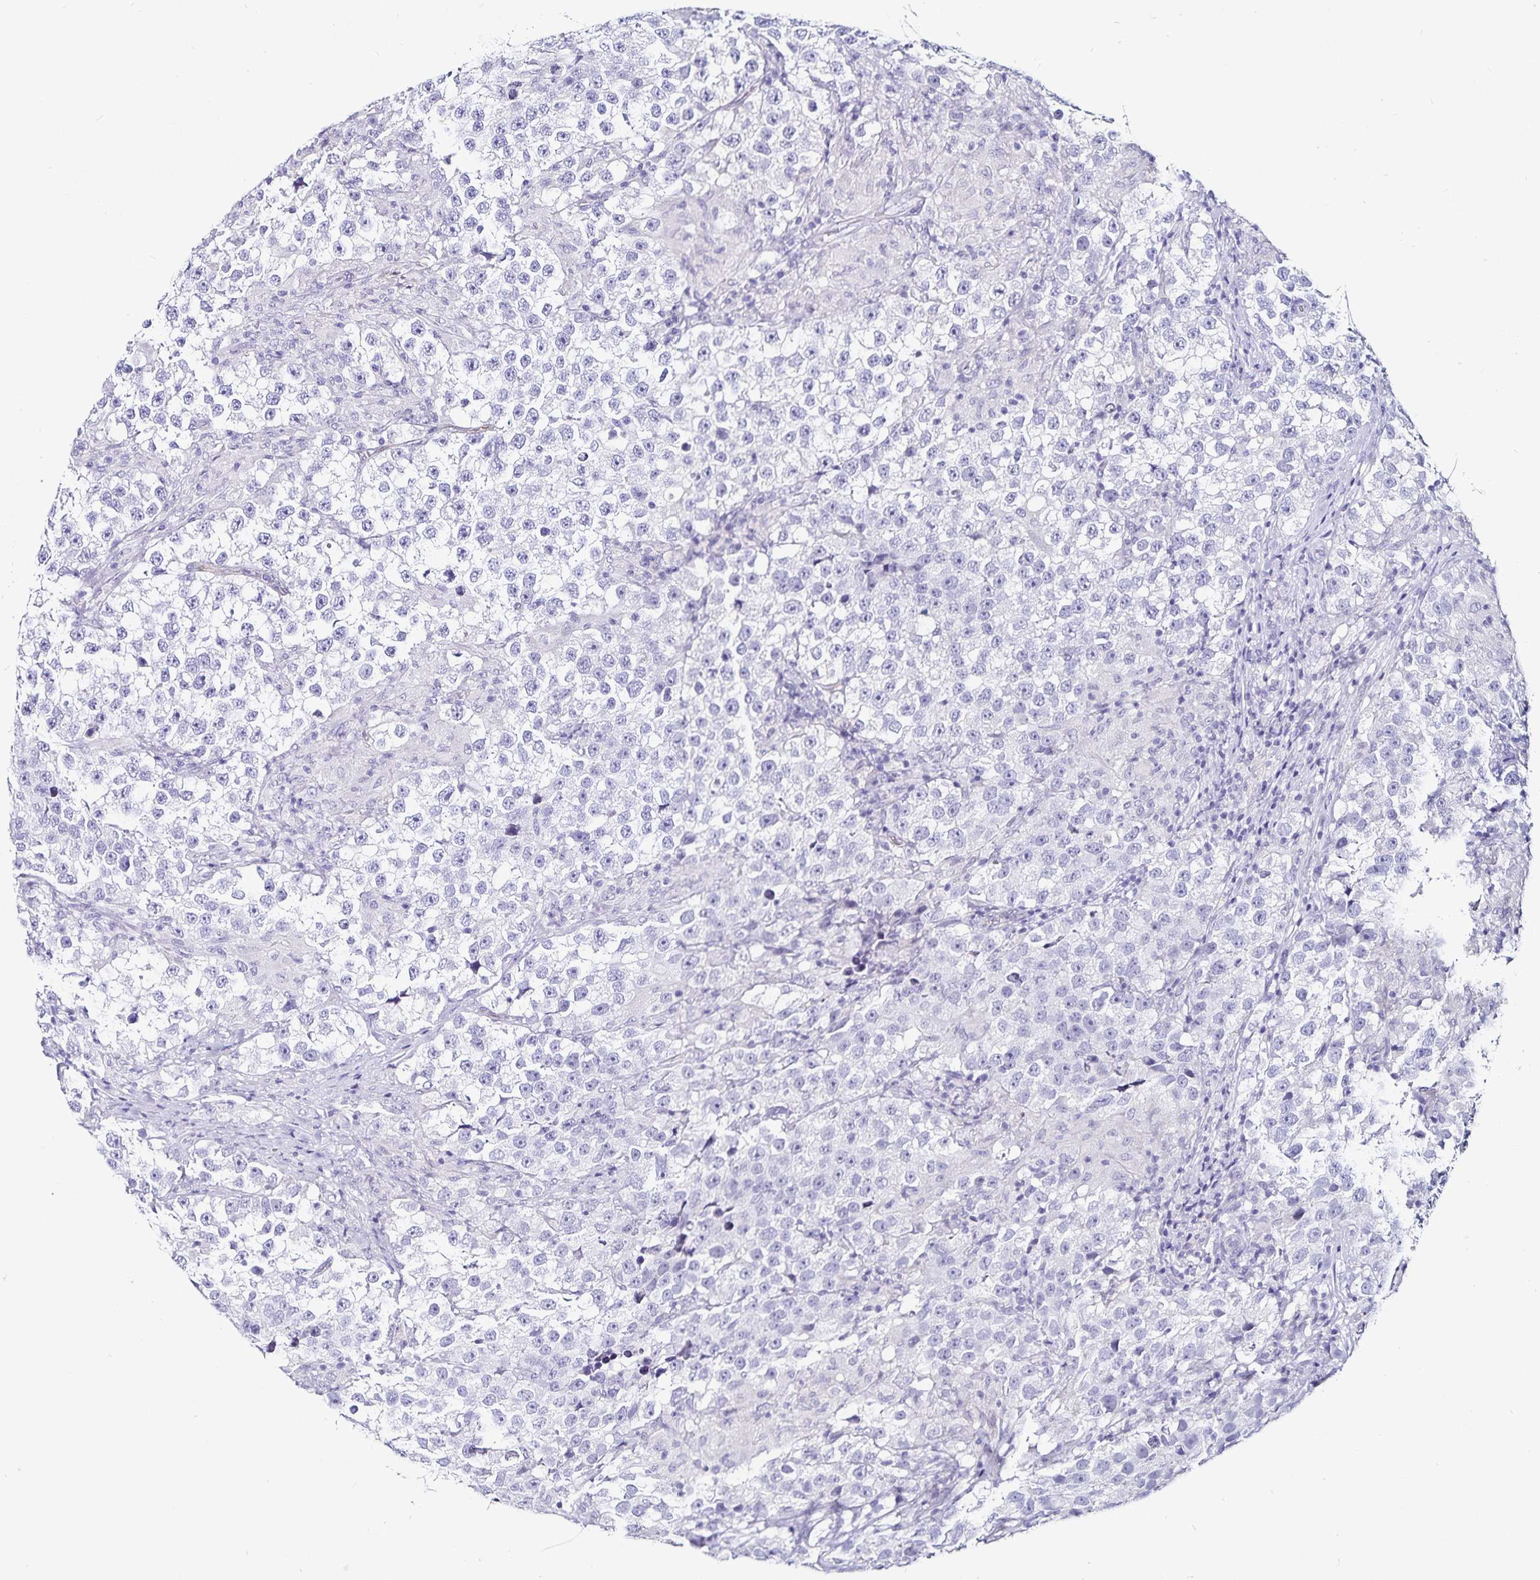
{"staining": {"intensity": "negative", "quantity": "none", "location": "none"}, "tissue": "testis cancer", "cell_type": "Tumor cells", "image_type": "cancer", "snomed": [{"axis": "morphology", "description": "Seminoma, NOS"}, {"axis": "topography", "description": "Testis"}], "caption": "This image is of testis cancer (seminoma) stained with IHC to label a protein in brown with the nuclei are counter-stained blue. There is no expression in tumor cells. (DAB IHC visualized using brightfield microscopy, high magnification).", "gene": "TSPAN7", "patient": {"sex": "male", "age": 46}}